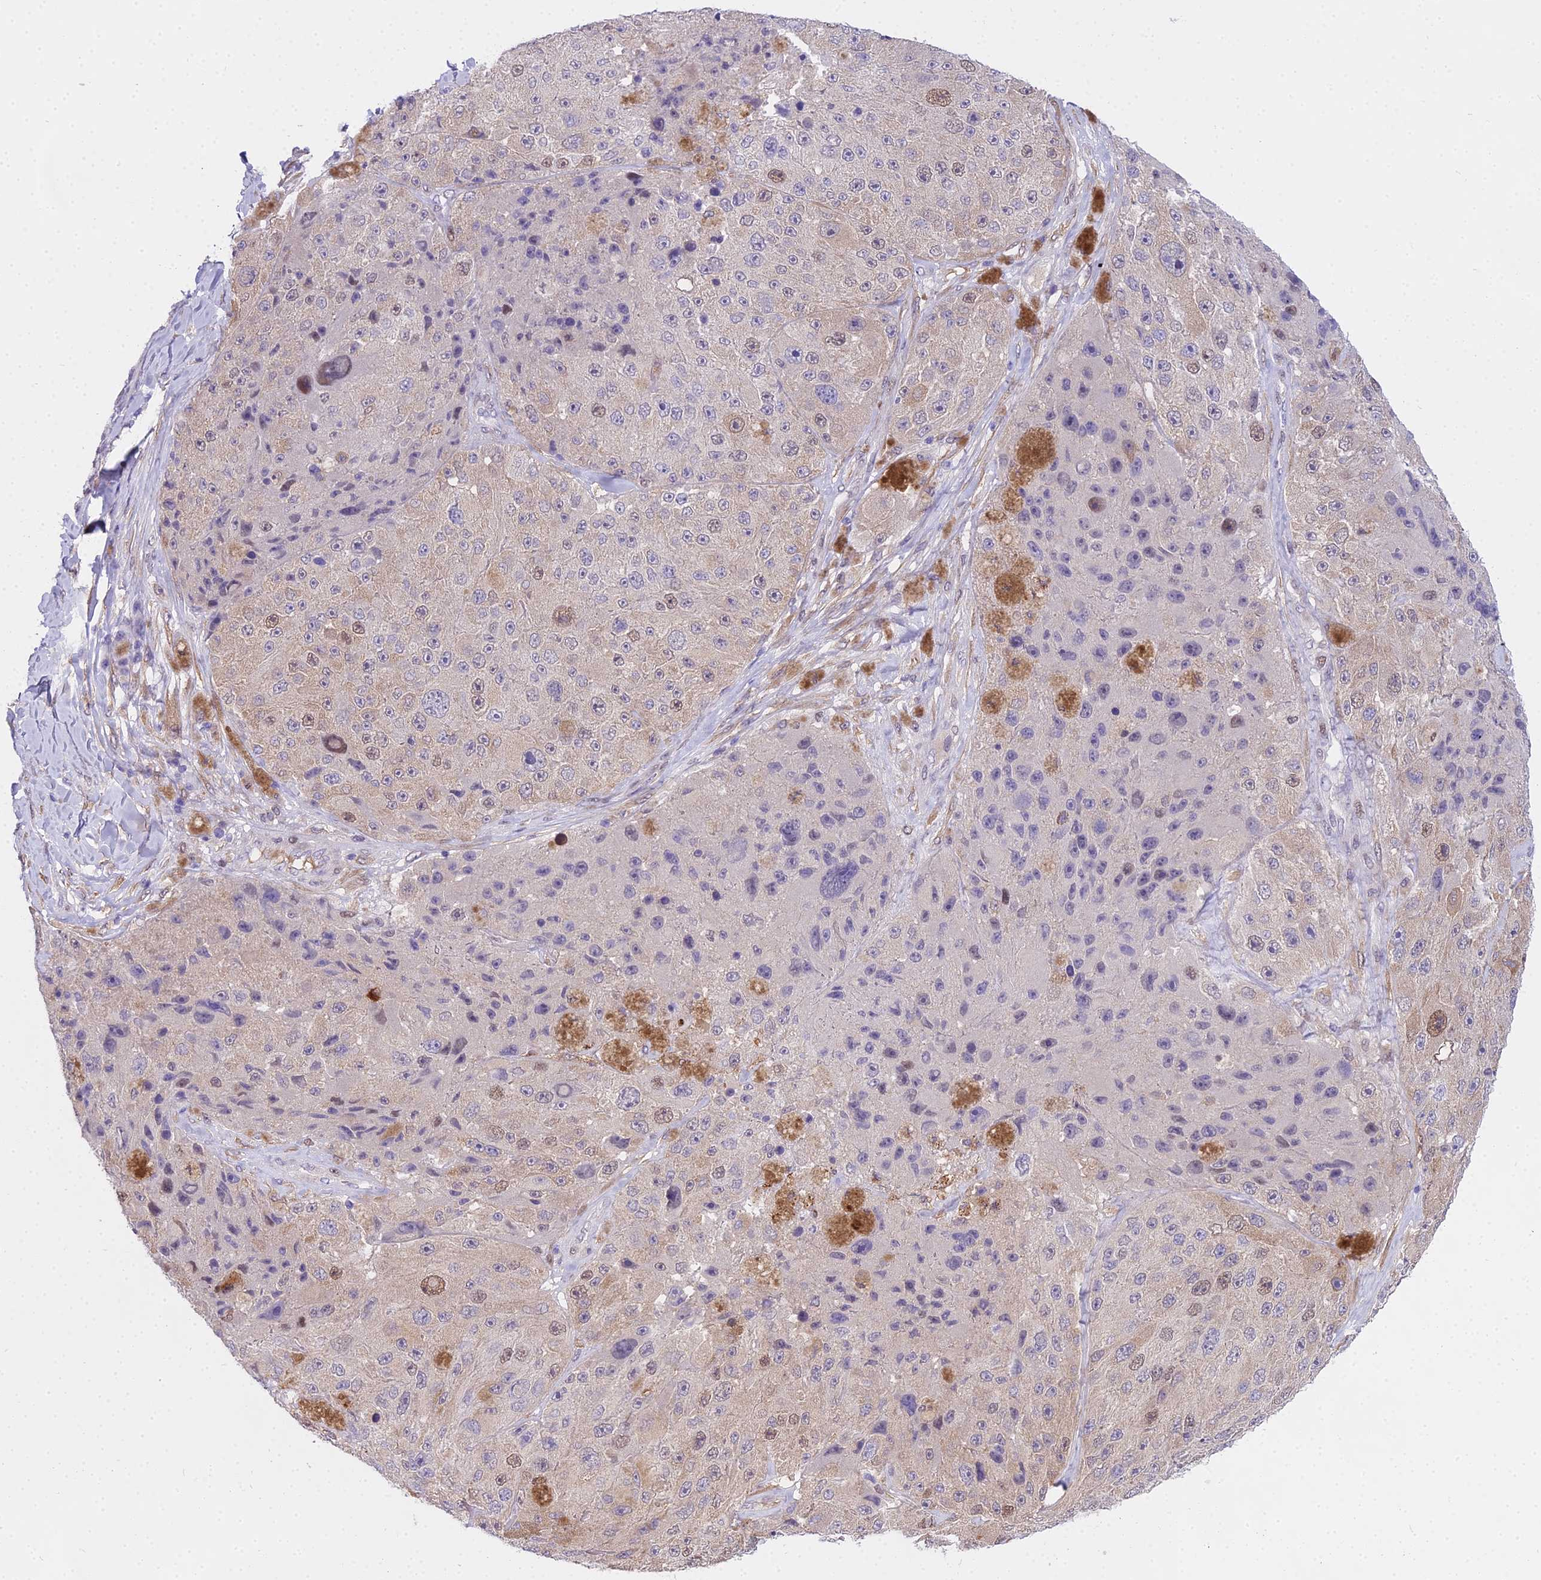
{"staining": {"intensity": "weak", "quantity": "<25%", "location": "nuclear"}, "tissue": "melanoma", "cell_type": "Tumor cells", "image_type": "cancer", "snomed": [{"axis": "morphology", "description": "Malignant melanoma, Metastatic site"}, {"axis": "topography", "description": "Lymph node"}], "caption": "IHC photomicrograph of neoplastic tissue: human malignant melanoma (metastatic site) stained with DAB displays no significant protein staining in tumor cells. (Brightfield microscopy of DAB immunohistochemistry at high magnification).", "gene": "MAT2A", "patient": {"sex": "male", "age": 62}}